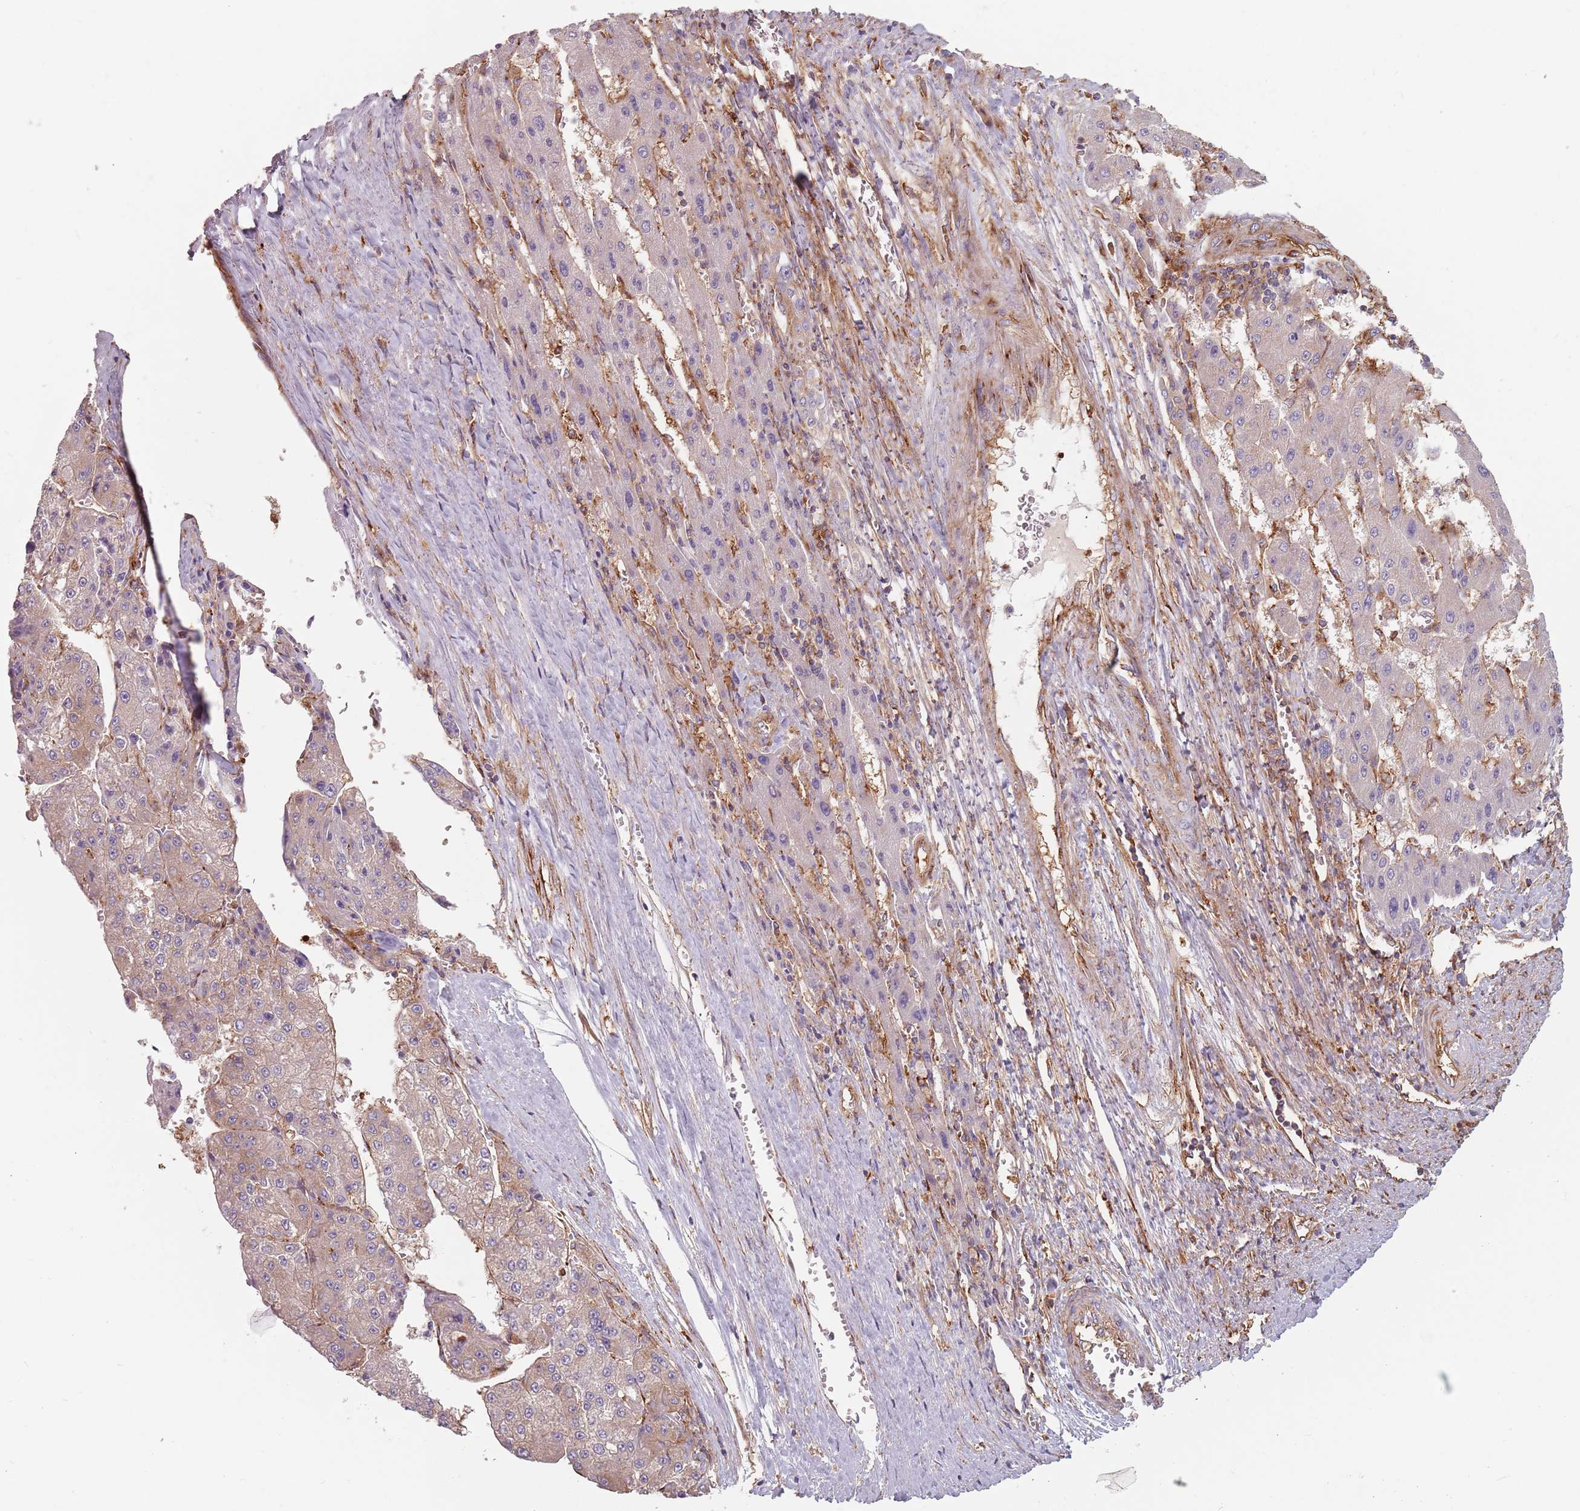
{"staining": {"intensity": "moderate", "quantity": "<25%", "location": "cytoplasmic/membranous"}, "tissue": "liver cancer", "cell_type": "Tumor cells", "image_type": "cancer", "snomed": [{"axis": "morphology", "description": "Carcinoma, Hepatocellular, NOS"}, {"axis": "topography", "description": "Liver"}], "caption": "IHC photomicrograph of human hepatocellular carcinoma (liver) stained for a protein (brown), which exhibits low levels of moderate cytoplasmic/membranous staining in approximately <25% of tumor cells.", "gene": "TPD52L2", "patient": {"sex": "female", "age": 73}}